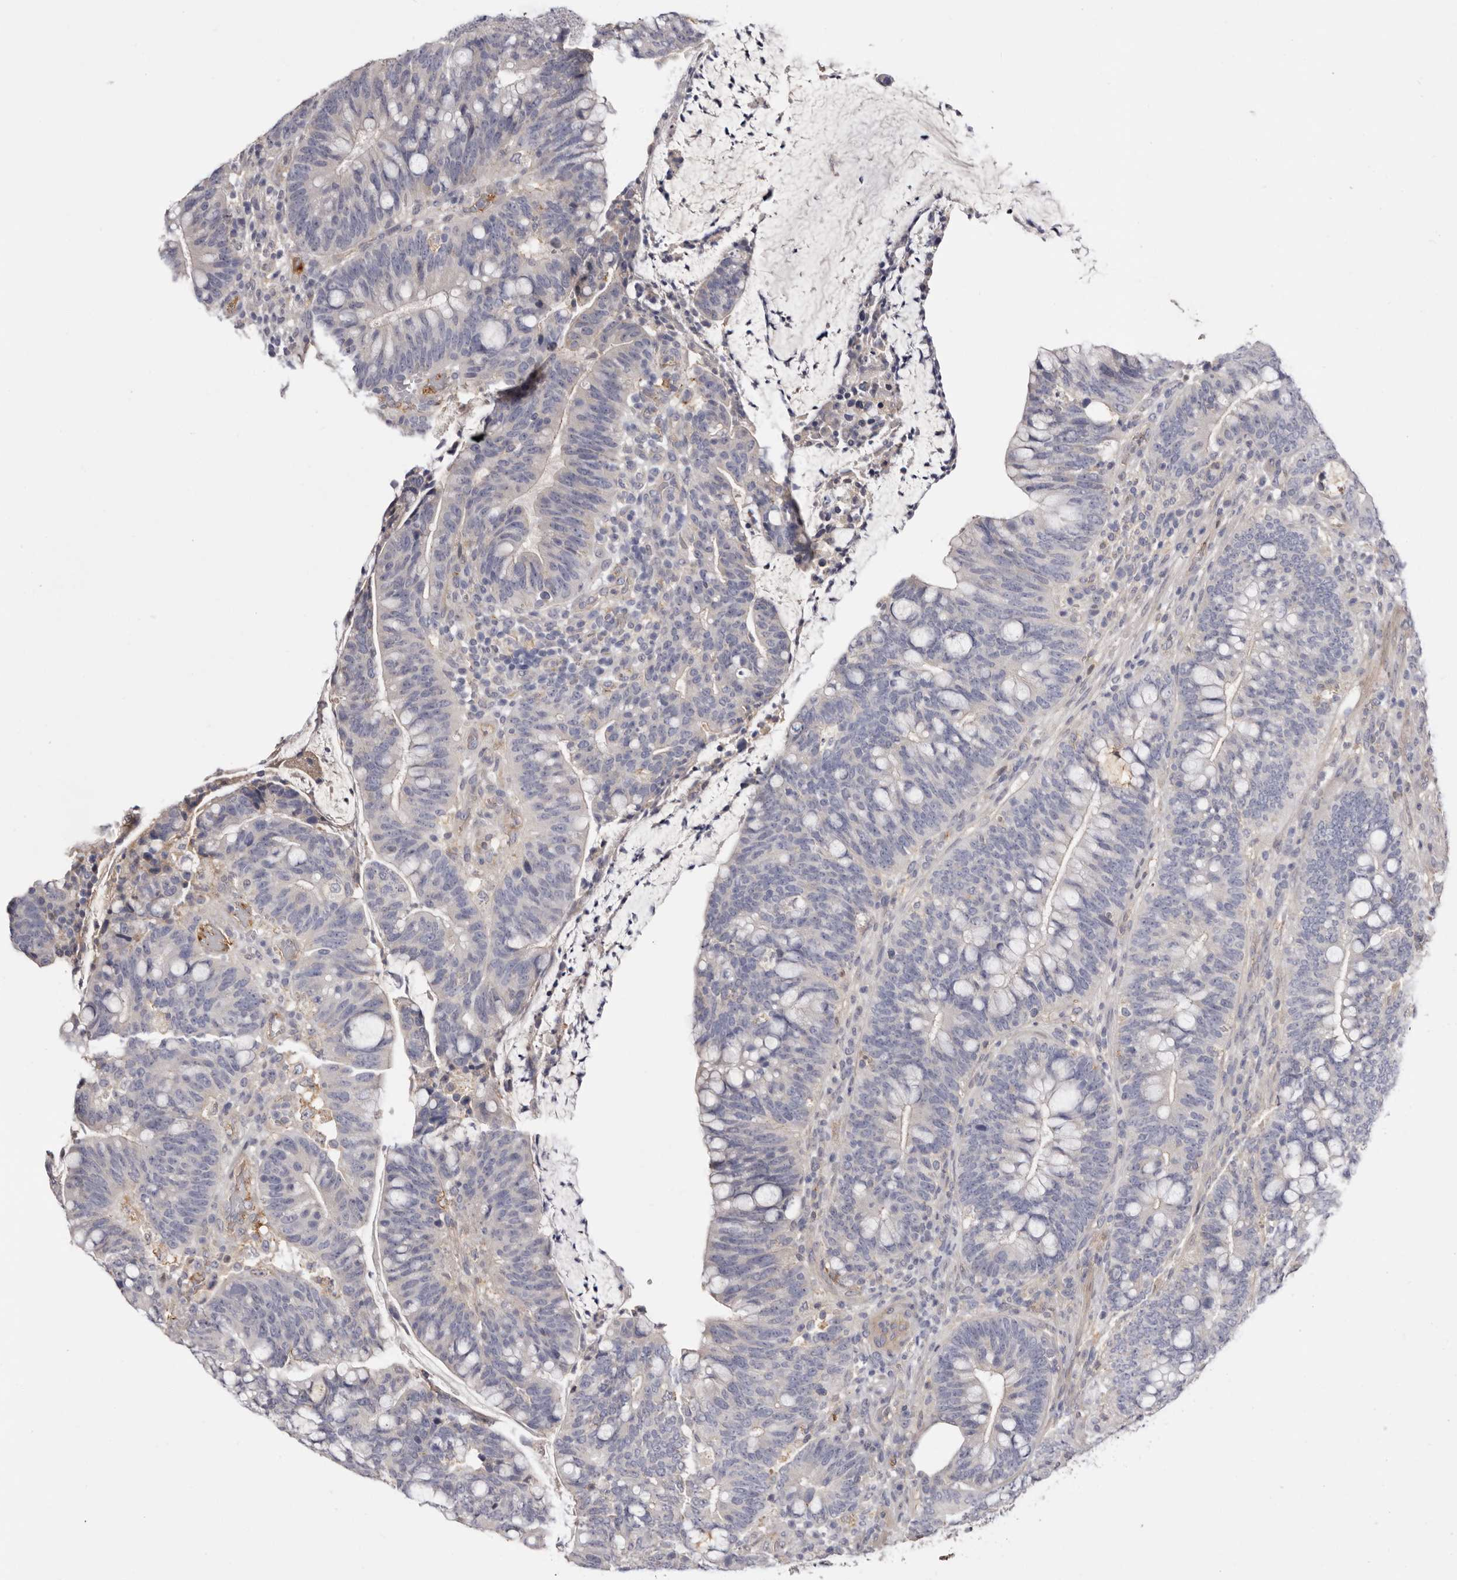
{"staining": {"intensity": "negative", "quantity": "none", "location": "none"}, "tissue": "colorectal cancer", "cell_type": "Tumor cells", "image_type": "cancer", "snomed": [{"axis": "morphology", "description": "Adenocarcinoma, NOS"}, {"axis": "topography", "description": "Colon"}], "caption": "Immunohistochemistry photomicrograph of neoplastic tissue: adenocarcinoma (colorectal) stained with DAB demonstrates no significant protein expression in tumor cells. Brightfield microscopy of immunohistochemistry (IHC) stained with DAB (brown) and hematoxylin (blue), captured at high magnification.", "gene": "LMLN", "patient": {"sex": "female", "age": 66}}